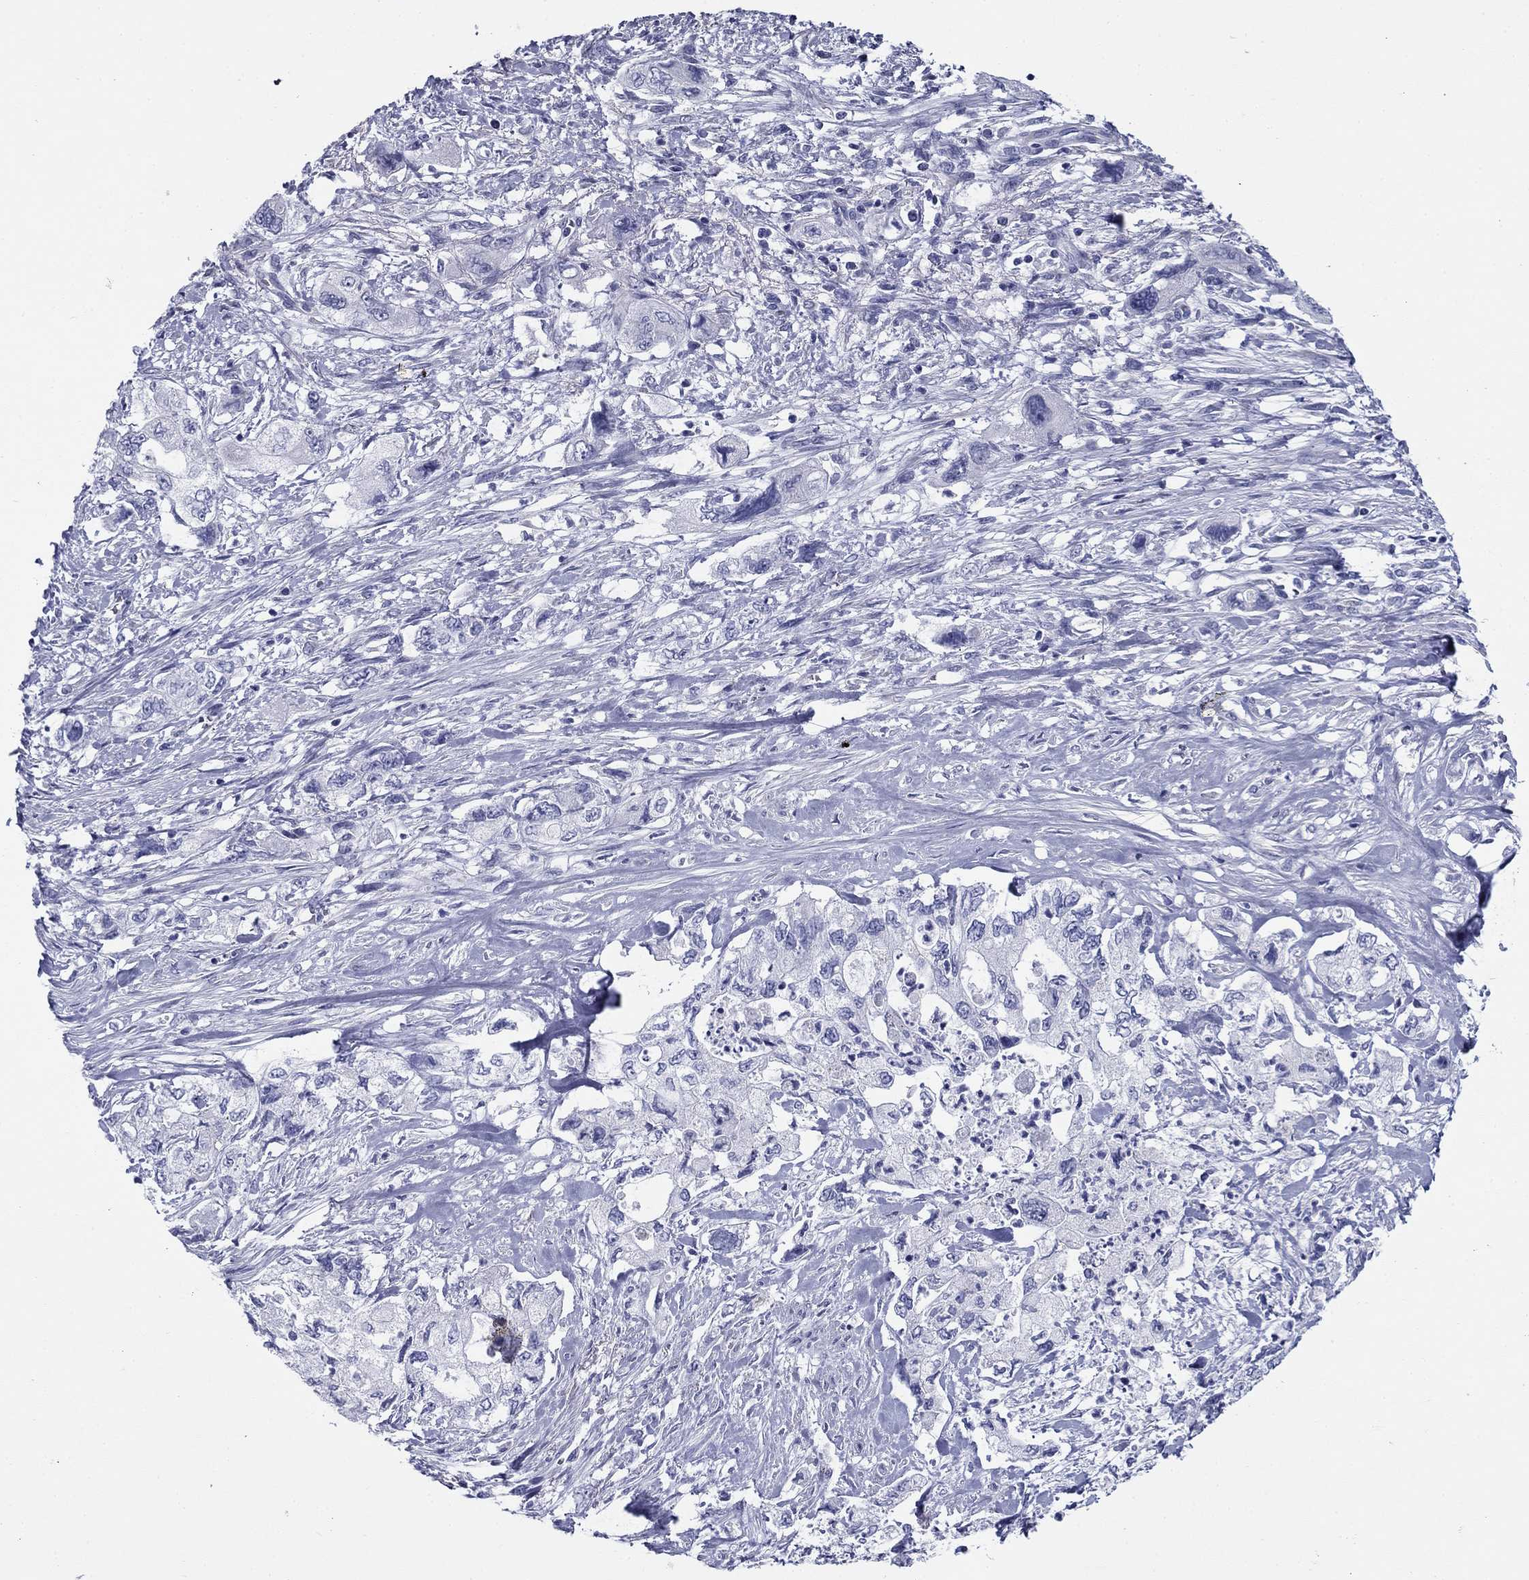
{"staining": {"intensity": "negative", "quantity": "none", "location": "none"}, "tissue": "pancreatic cancer", "cell_type": "Tumor cells", "image_type": "cancer", "snomed": [{"axis": "morphology", "description": "Adenocarcinoma, NOS"}, {"axis": "topography", "description": "Pancreas"}], "caption": "A histopathology image of human adenocarcinoma (pancreatic) is negative for staining in tumor cells.", "gene": "ZP2", "patient": {"sex": "female", "age": 73}}